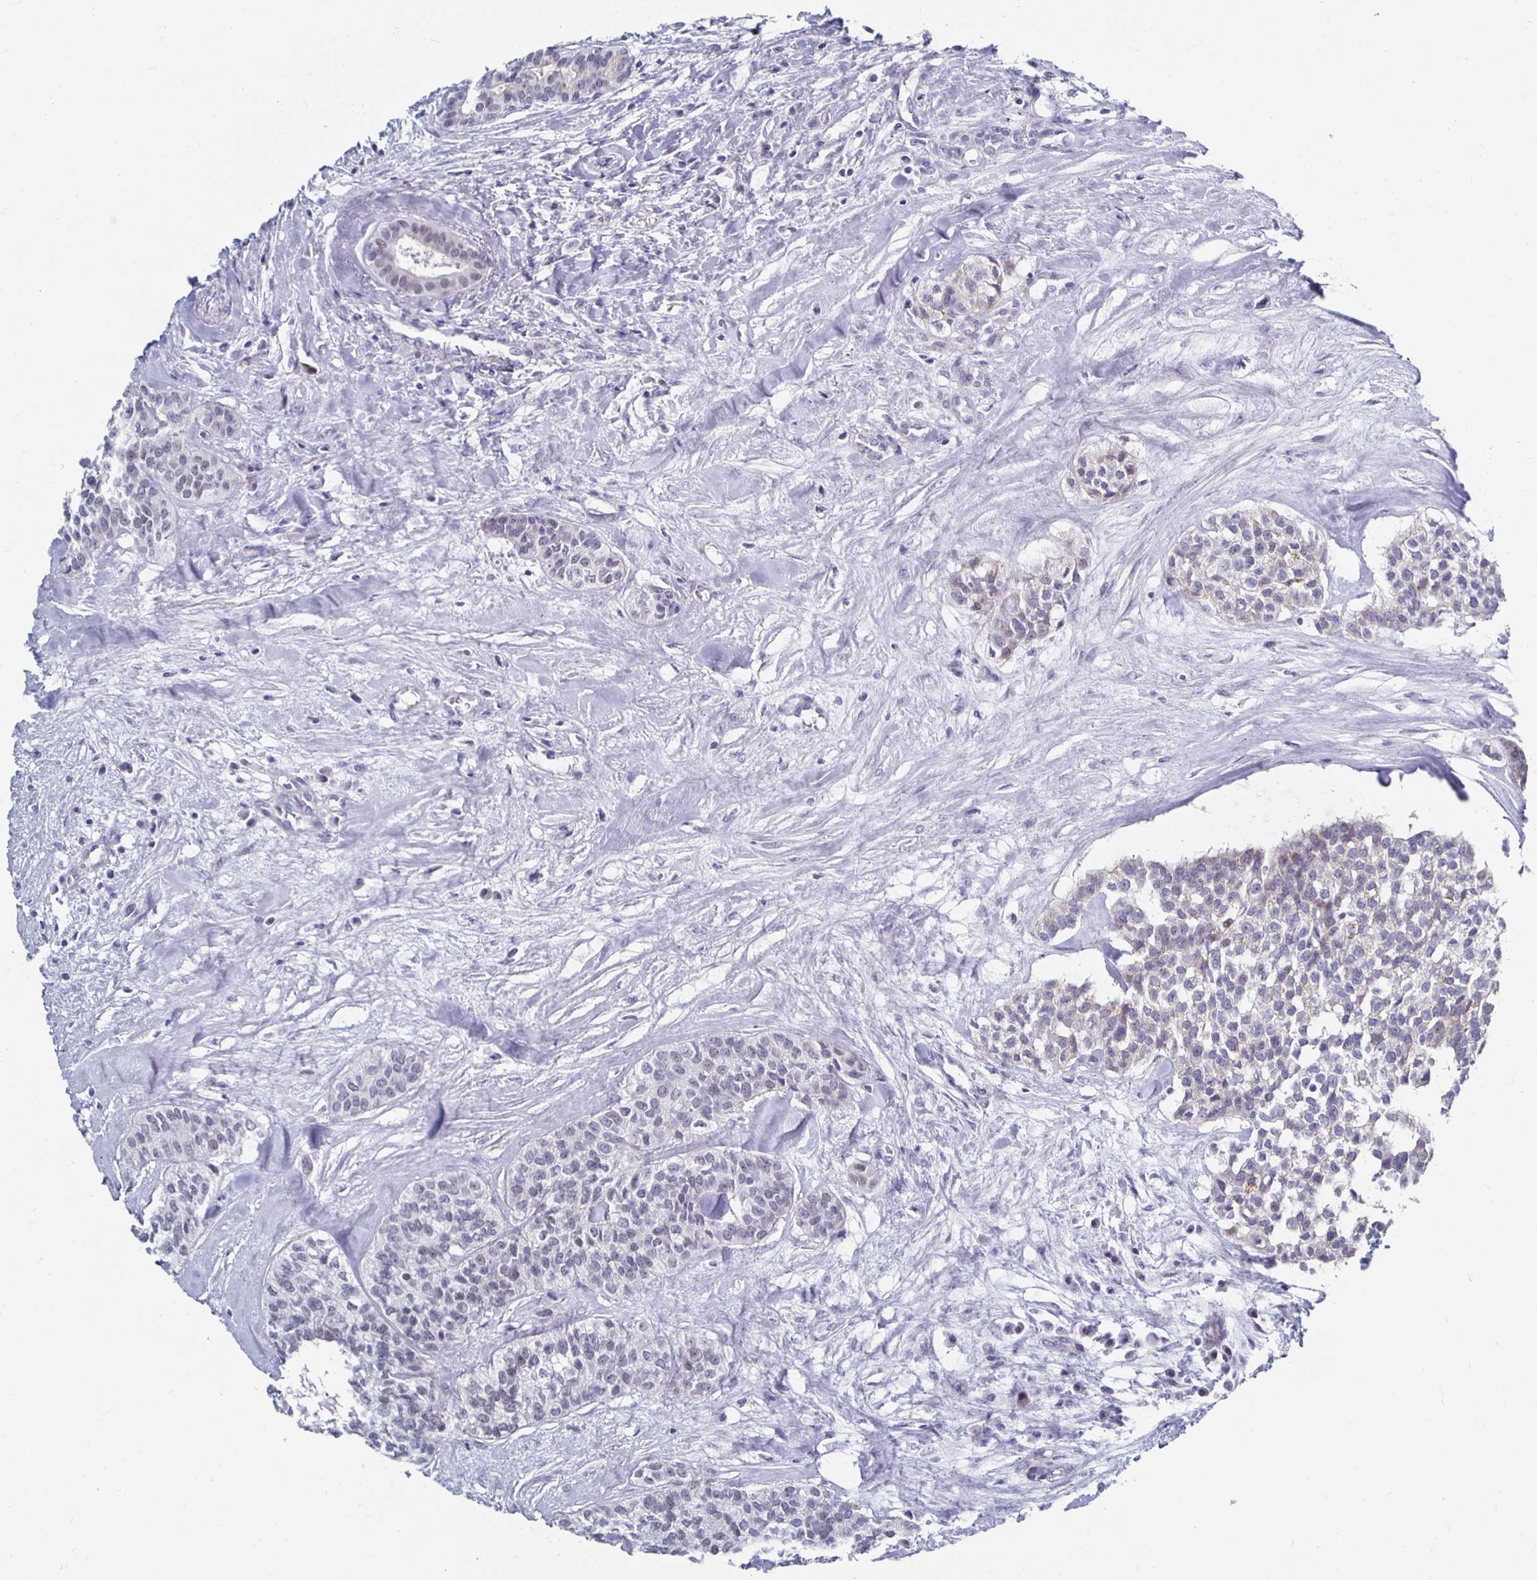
{"staining": {"intensity": "negative", "quantity": "none", "location": "none"}, "tissue": "head and neck cancer", "cell_type": "Tumor cells", "image_type": "cancer", "snomed": [{"axis": "morphology", "description": "Adenocarcinoma, NOS"}, {"axis": "topography", "description": "Head-Neck"}], "caption": "Protein analysis of adenocarcinoma (head and neck) exhibits no significant expression in tumor cells.", "gene": "NOCT", "patient": {"sex": "male", "age": 81}}